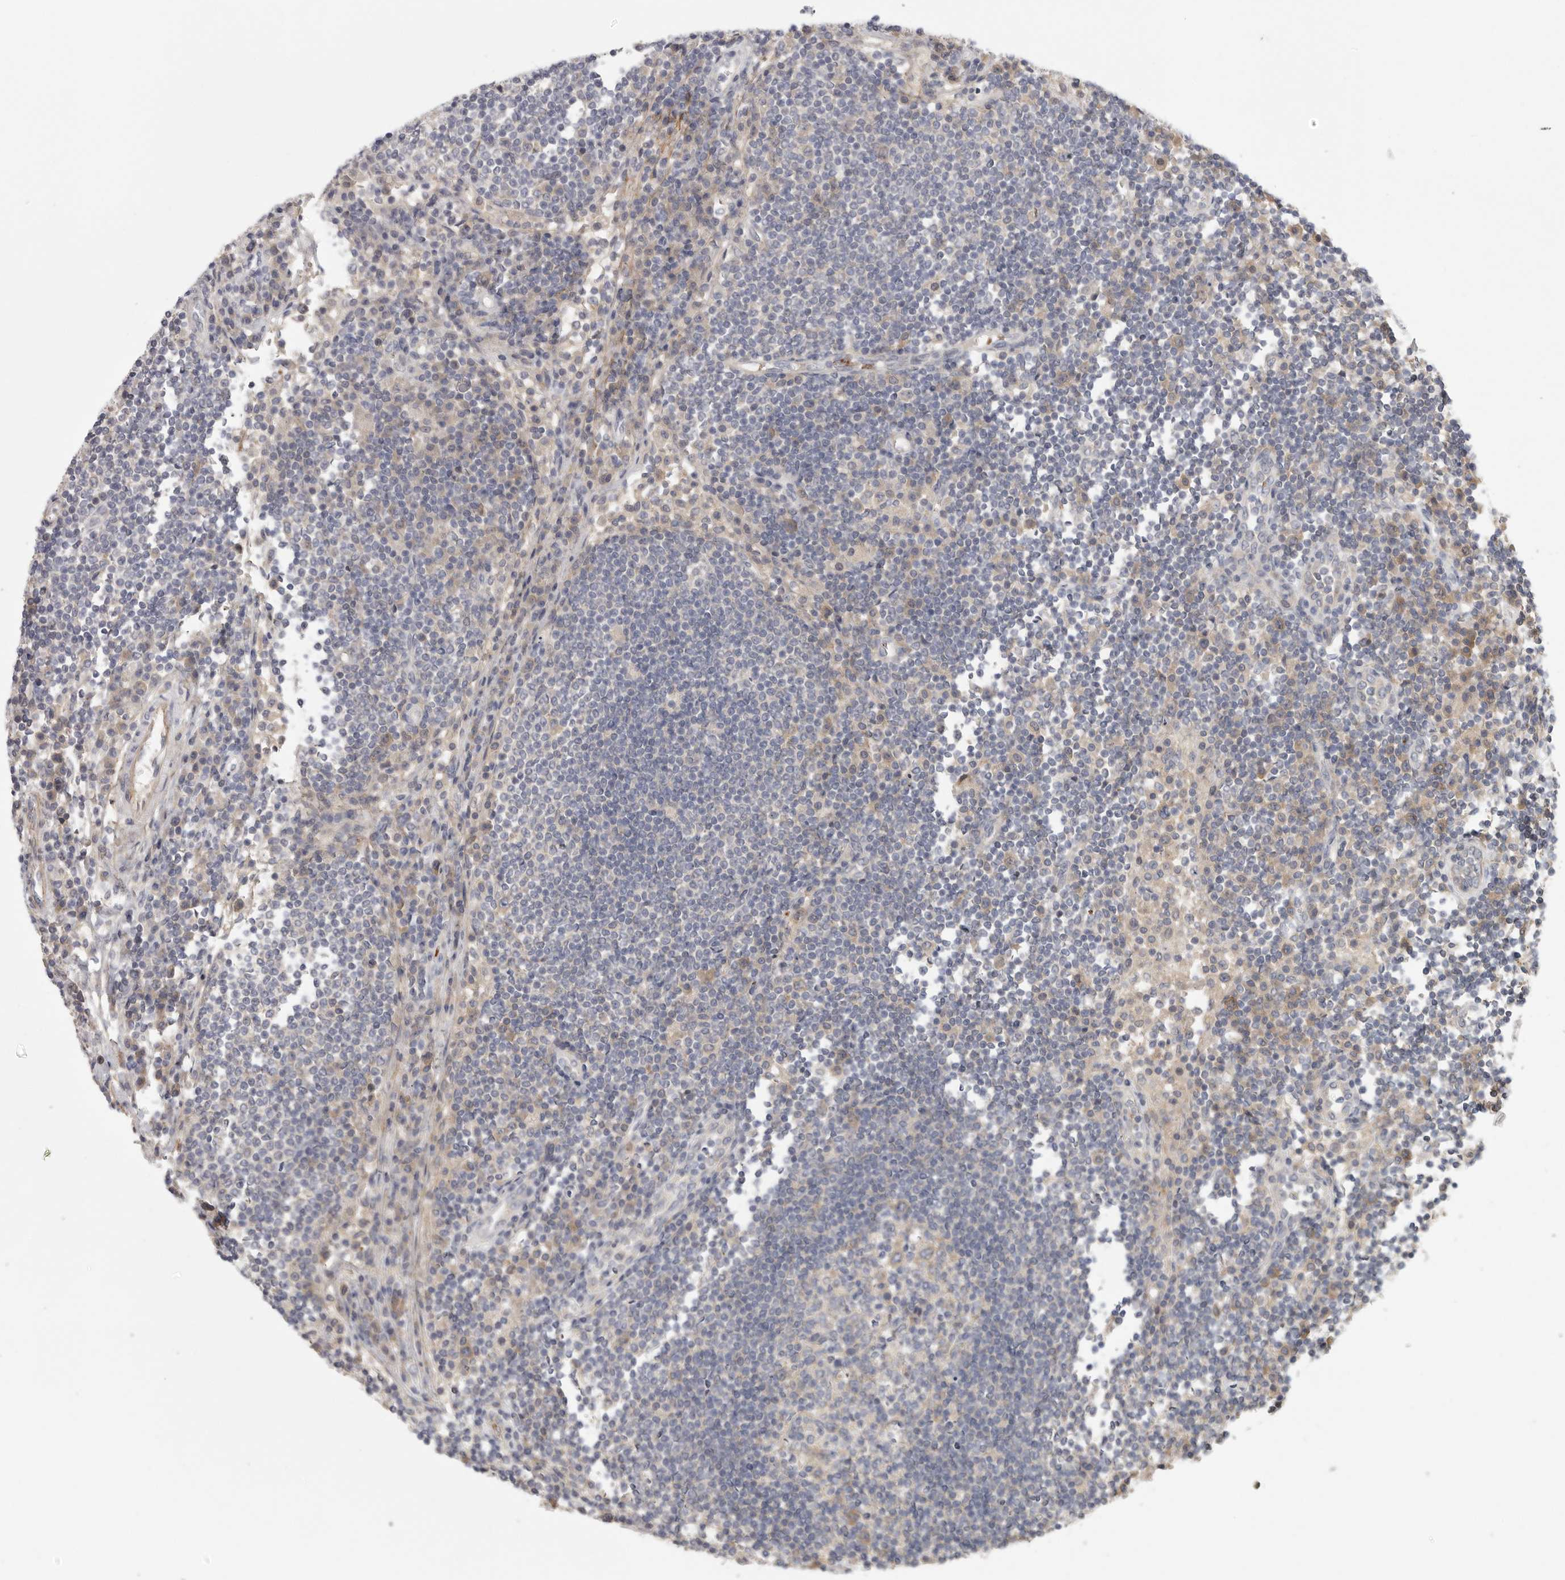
{"staining": {"intensity": "moderate", "quantity": "<25%", "location": "cytoplasmic/membranous"}, "tissue": "lymph node", "cell_type": "Germinal center cells", "image_type": "normal", "snomed": [{"axis": "morphology", "description": "Normal tissue, NOS"}, {"axis": "topography", "description": "Lymph node"}], "caption": "The image exhibits staining of unremarkable lymph node, revealing moderate cytoplasmic/membranous protein staining (brown color) within germinal center cells. Using DAB (brown) and hematoxylin (blue) stains, captured at high magnification using brightfield microscopy.", "gene": "CFAP298", "patient": {"sex": "female", "age": 53}}